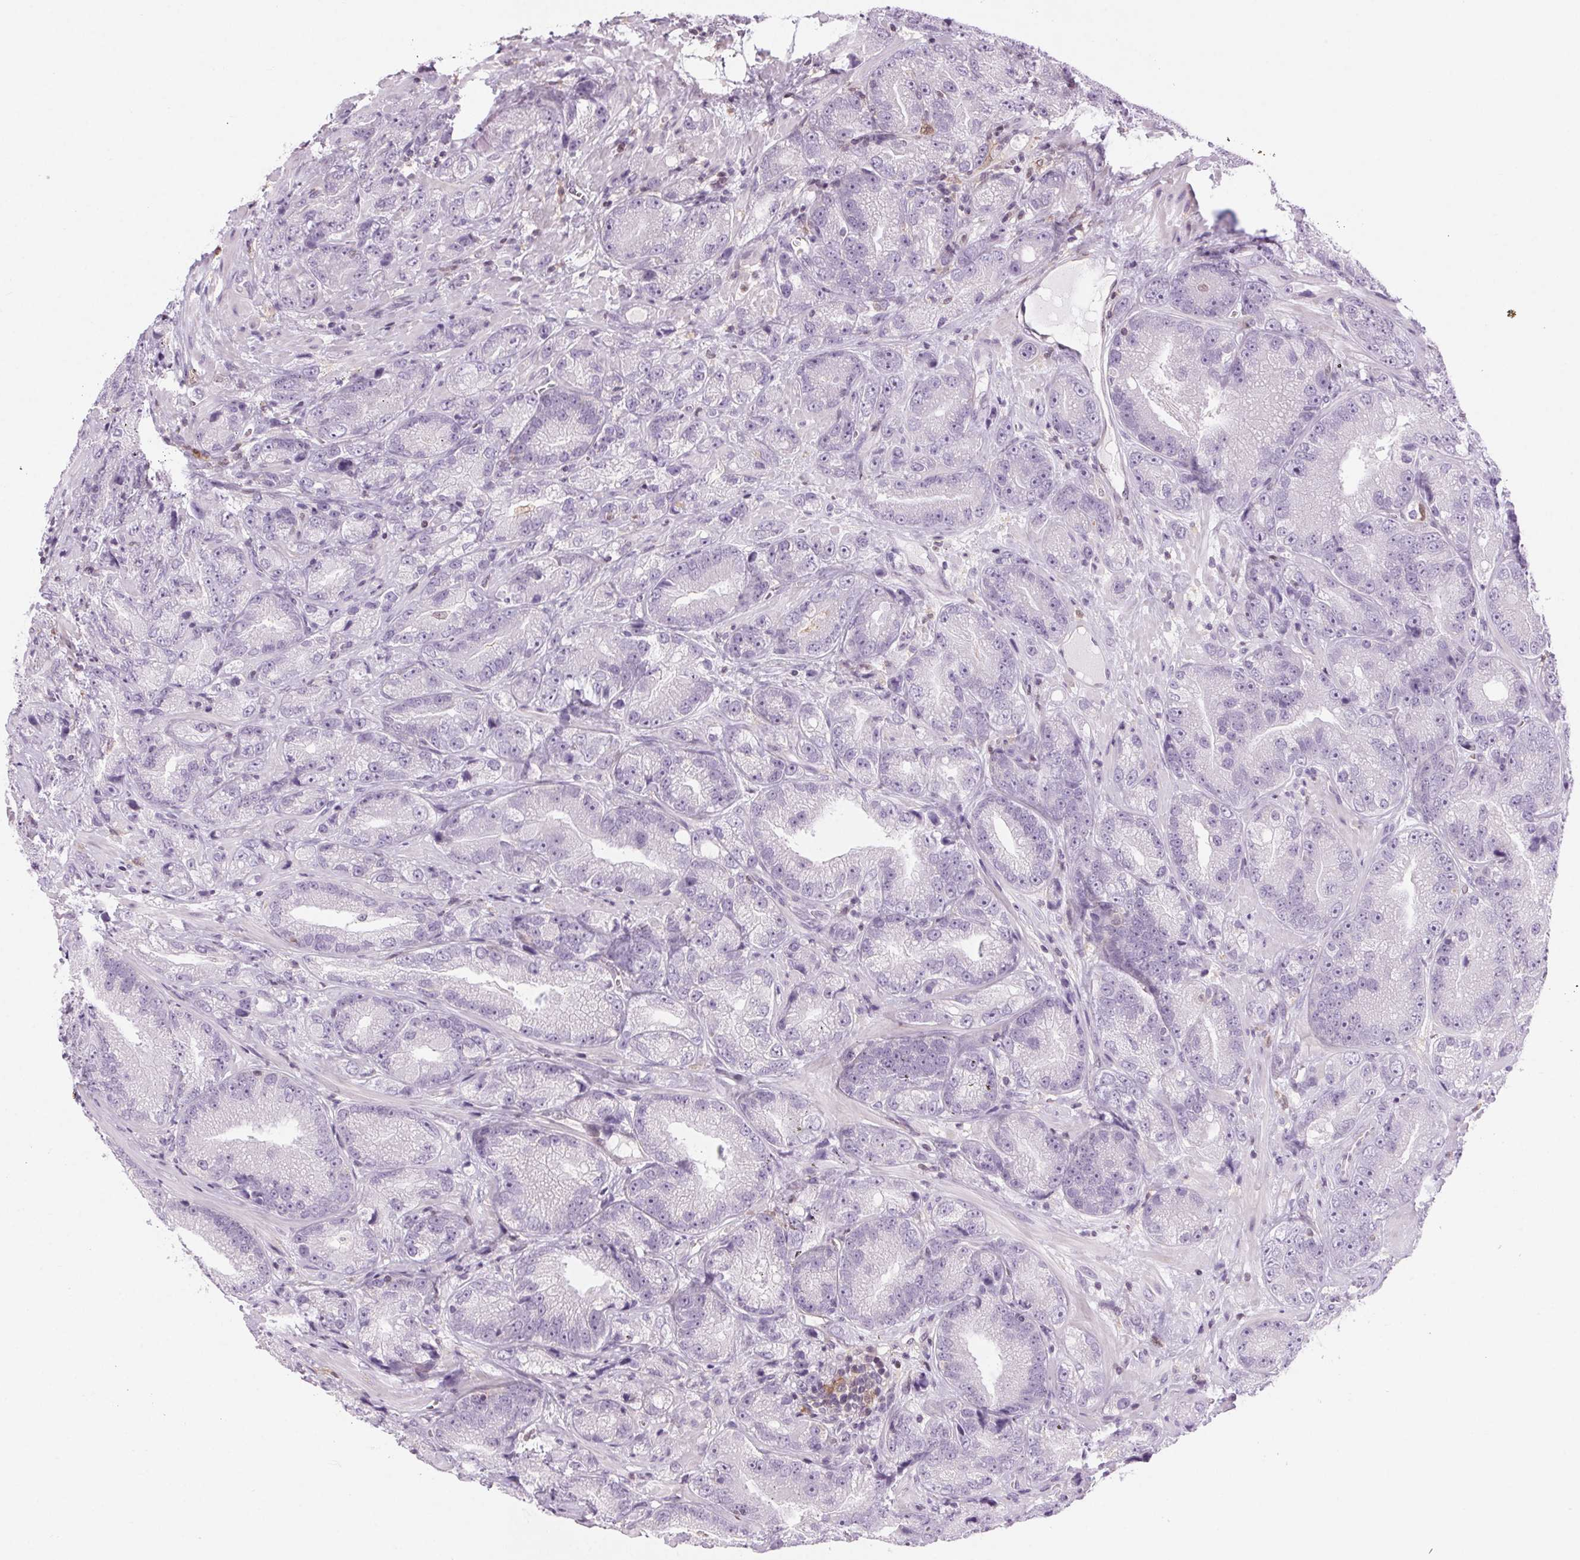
{"staining": {"intensity": "negative", "quantity": "none", "location": "none"}, "tissue": "prostate cancer", "cell_type": "Tumor cells", "image_type": "cancer", "snomed": [{"axis": "morphology", "description": "Adenocarcinoma, NOS"}, {"axis": "topography", "description": "Prostate"}], "caption": "Prostate adenocarcinoma was stained to show a protein in brown. There is no significant staining in tumor cells.", "gene": "SLC6A19", "patient": {"sex": "male", "age": 63}}